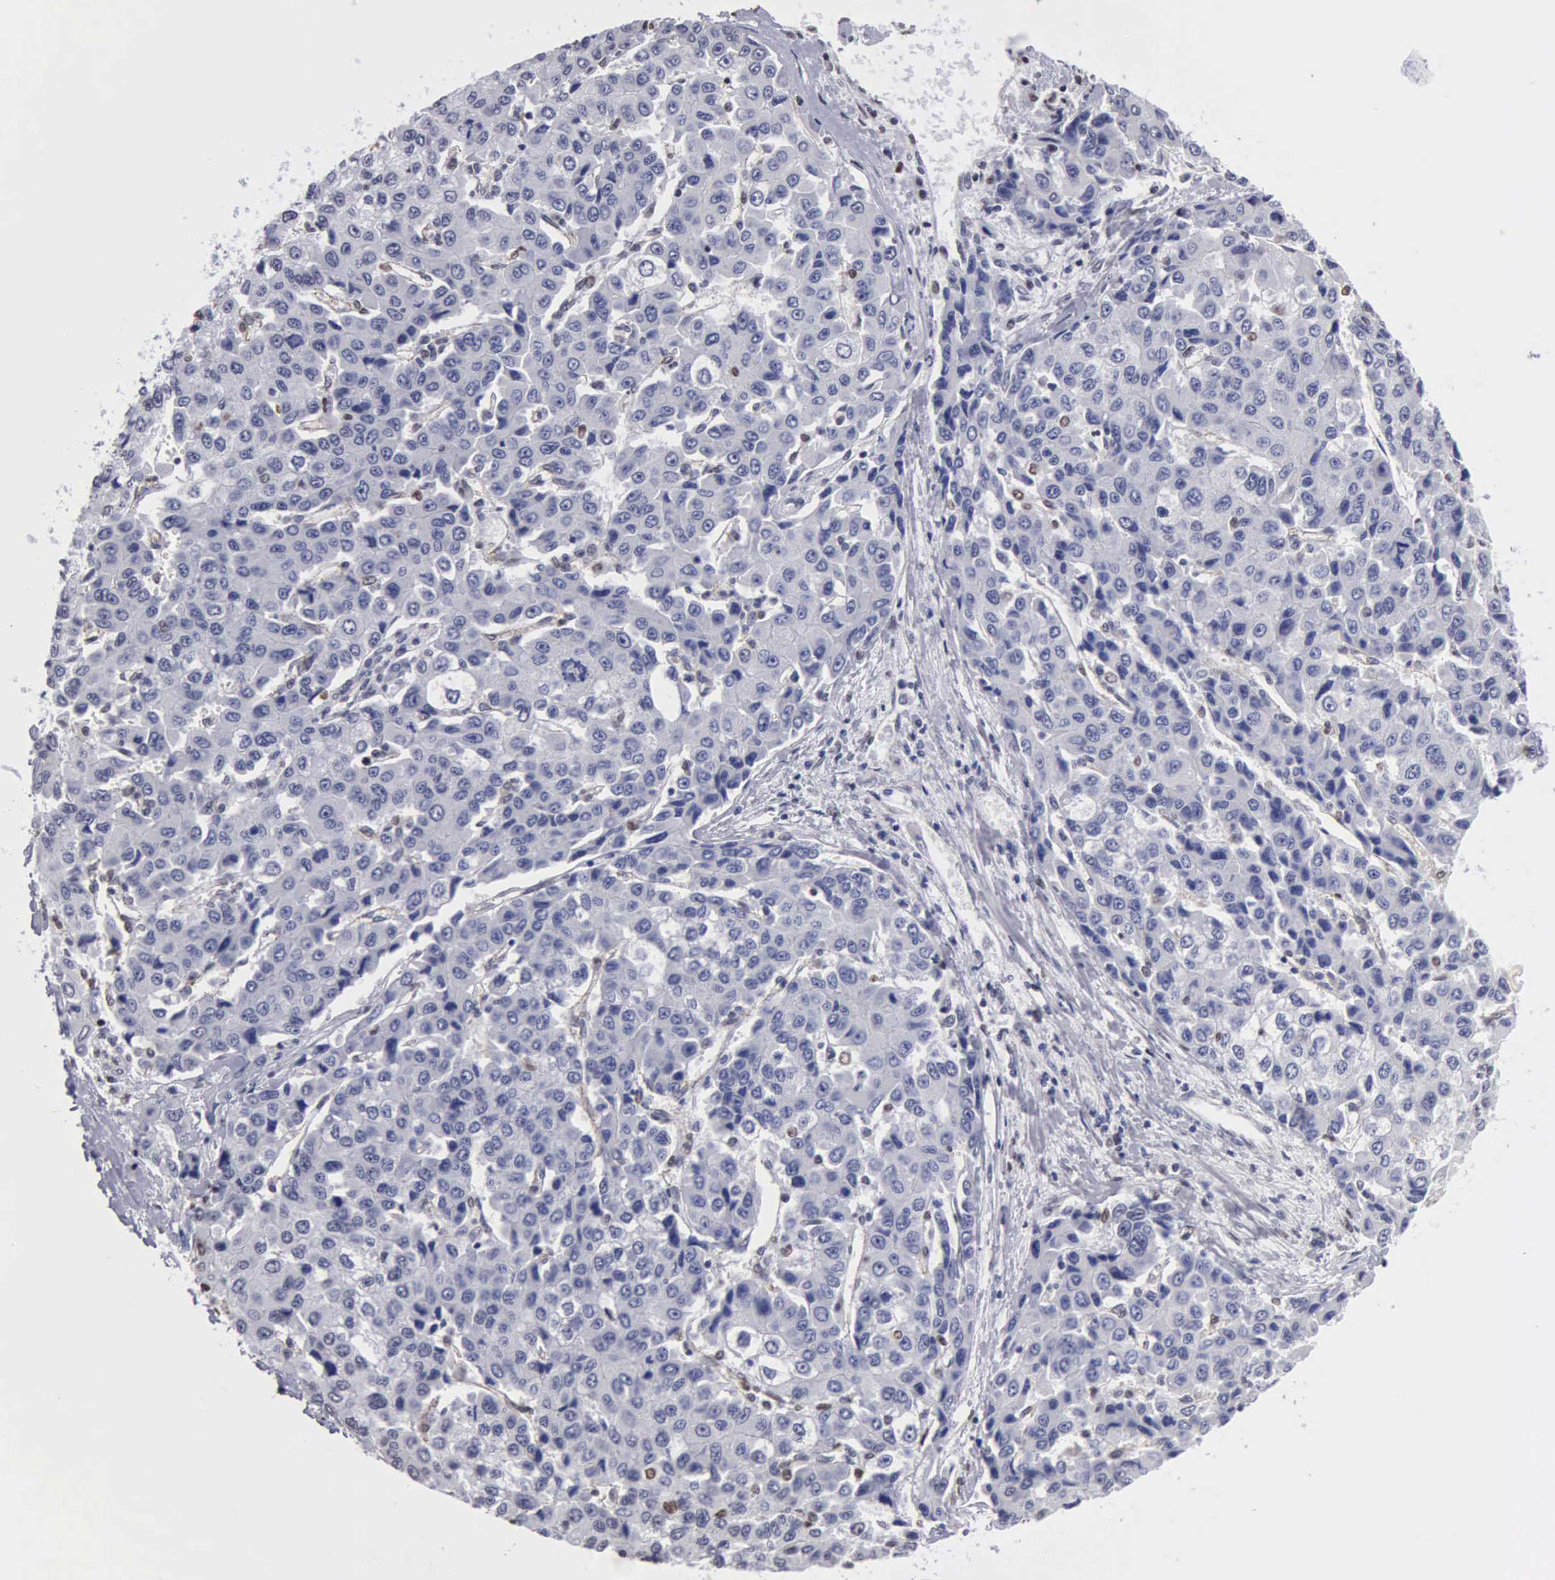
{"staining": {"intensity": "negative", "quantity": "none", "location": "none"}, "tissue": "liver cancer", "cell_type": "Tumor cells", "image_type": "cancer", "snomed": [{"axis": "morphology", "description": "Carcinoma, Hepatocellular, NOS"}, {"axis": "topography", "description": "Liver"}], "caption": "Liver hepatocellular carcinoma stained for a protein using immunohistochemistry shows no positivity tumor cells.", "gene": "CCNG1", "patient": {"sex": "female", "age": 66}}